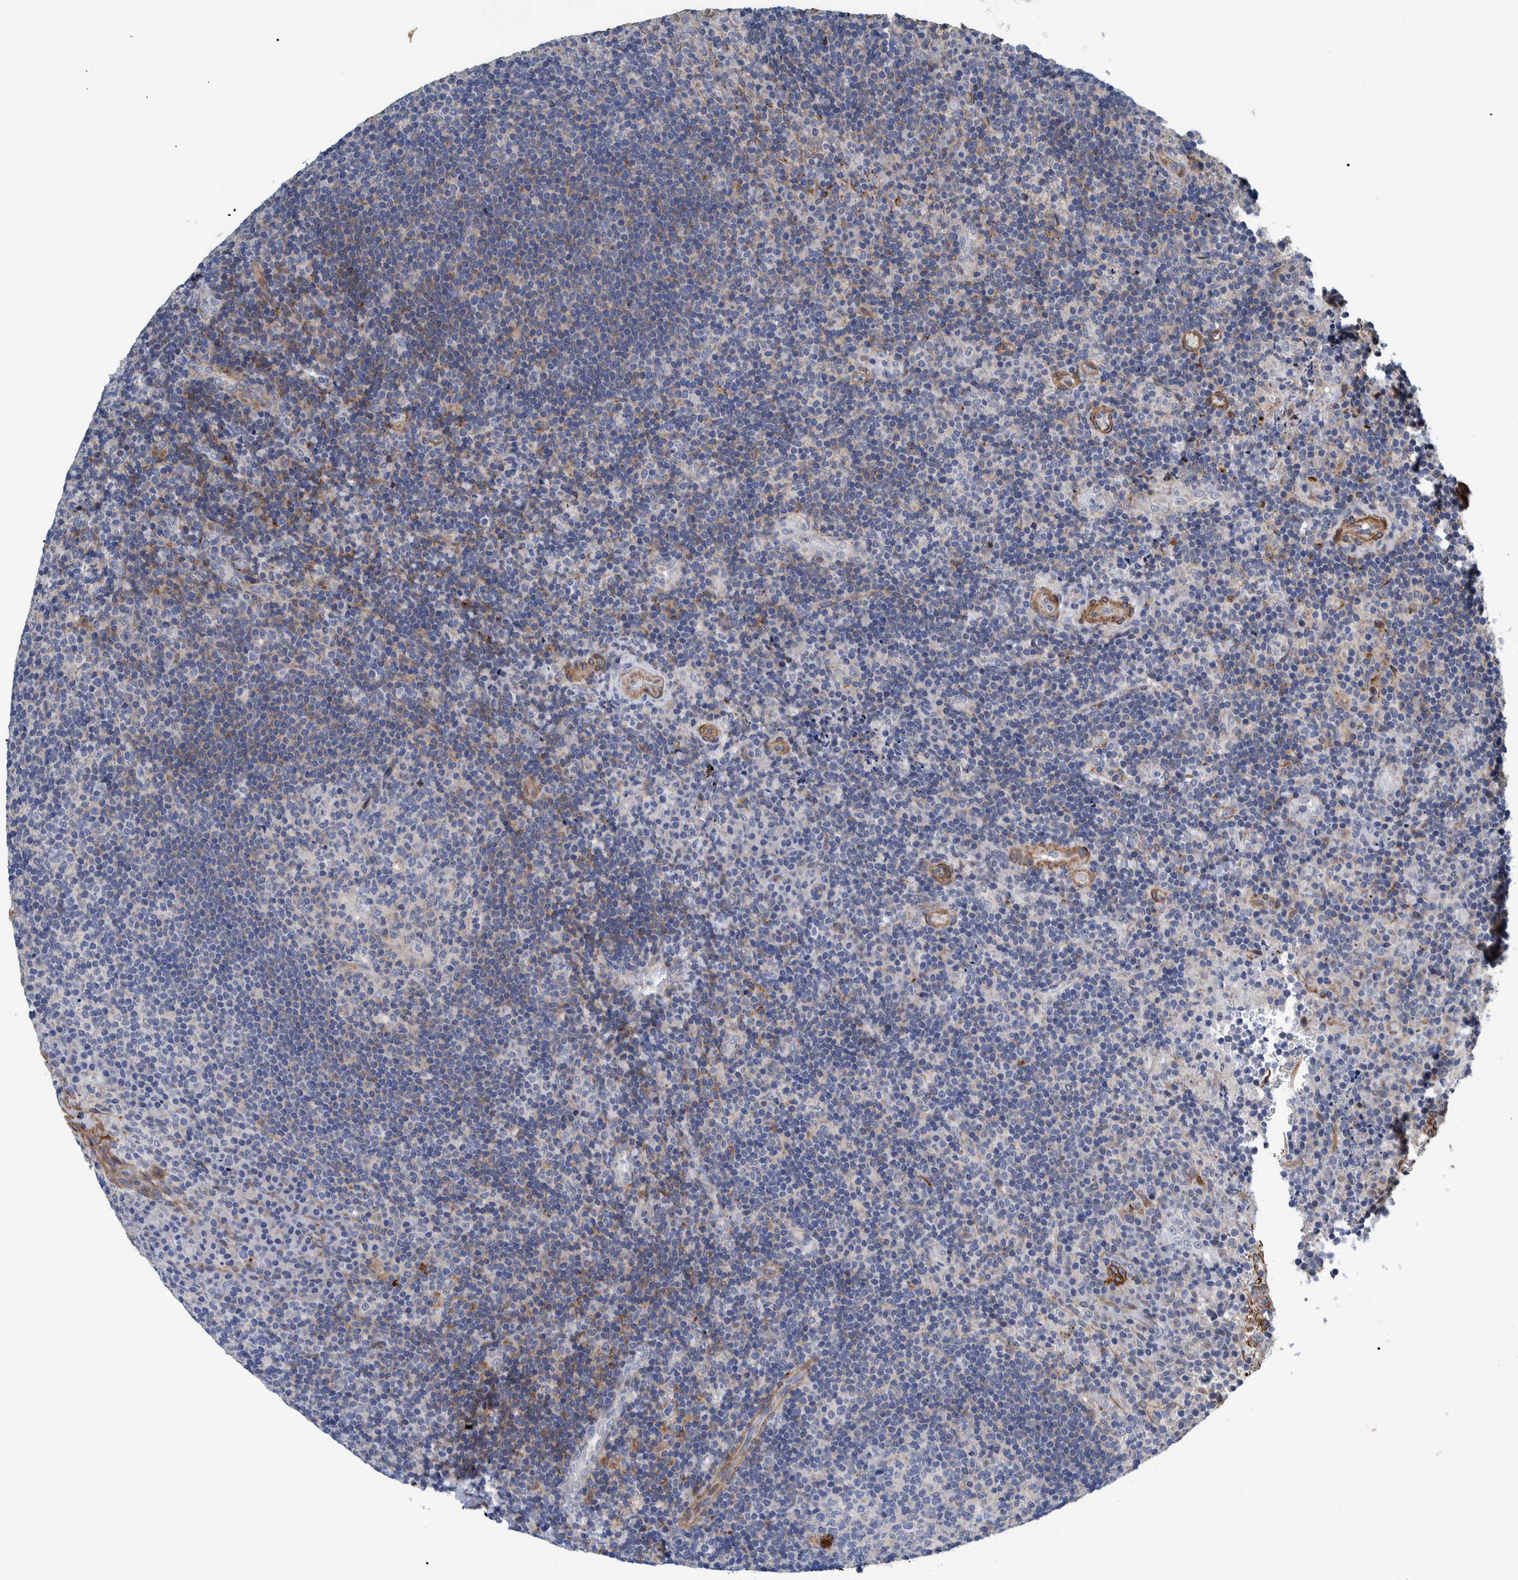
{"staining": {"intensity": "negative", "quantity": "none", "location": "none"}, "tissue": "lymphoma", "cell_type": "Tumor cells", "image_type": "cancer", "snomed": [{"axis": "morphology", "description": "Malignant lymphoma, non-Hodgkin's type, High grade"}, {"axis": "topography", "description": "Tonsil"}], "caption": "Immunohistochemical staining of high-grade malignant lymphoma, non-Hodgkin's type exhibits no significant staining in tumor cells. Brightfield microscopy of IHC stained with DAB (3,3'-diaminobenzidine) (brown) and hematoxylin (blue), captured at high magnification.", "gene": "MKS1", "patient": {"sex": "female", "age": 36}}